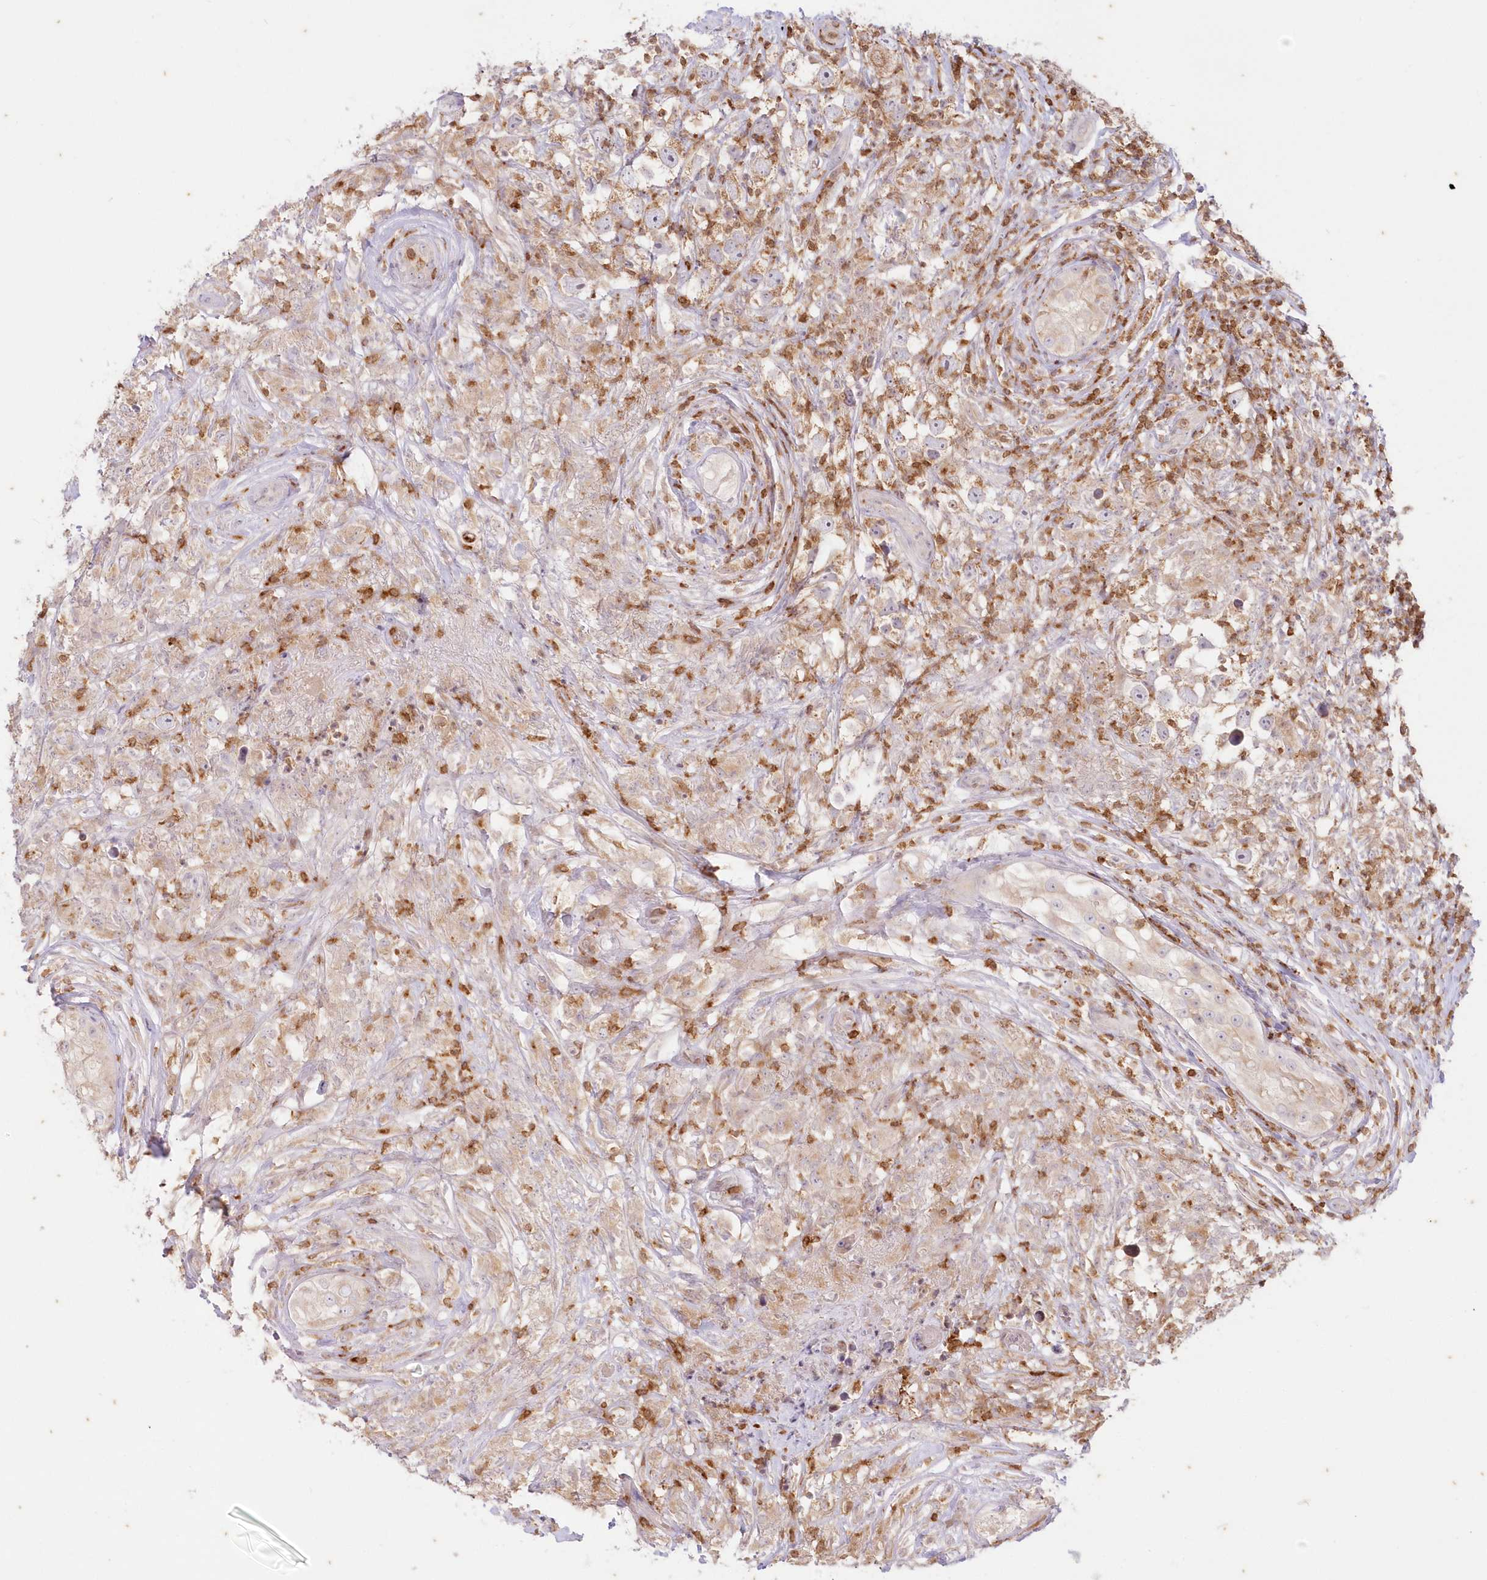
{"staining": {"intensity": "negative", "quantity": "none", "location": "none"}, "tissue": "testis cancer", "cell_type": "Tumor cells", "image_type": "cancer", "snomed": [{"axis": "morphology", "description": "Seminoma, NOS"}, {"axis": "topography", "description": "Testis"}], "caption": "An image of testis seminoma stained for a protein reveals no brown staining in tumor cells.", "gene": "MTMR3", "patient": {"sex": "male", "age": 49}}